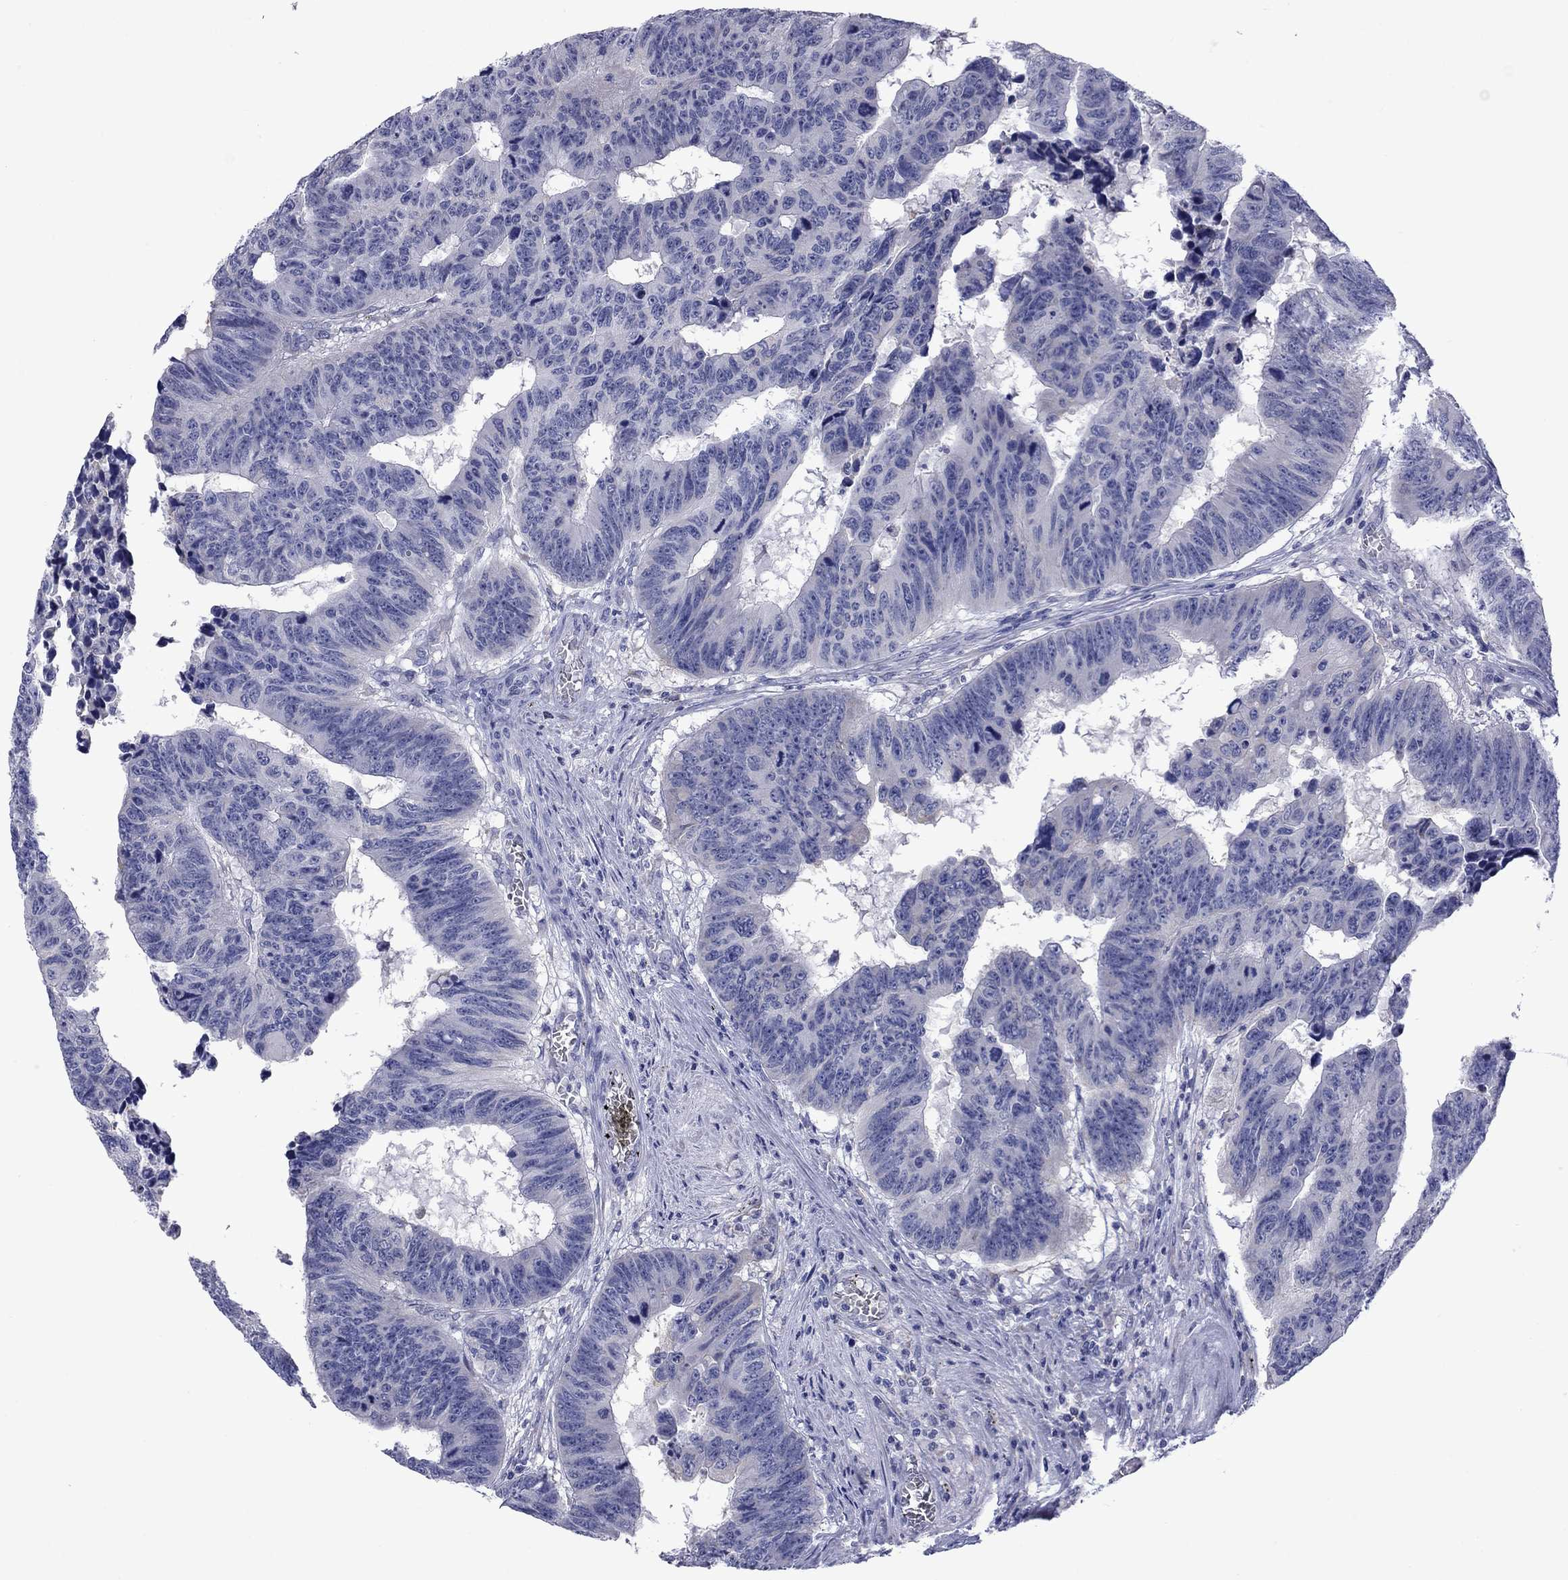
{"staining": {"intensity": "negative", "quantity": "none", "location": "none"}, "tissue": "colorectal cancer", "cell_type": "Tumor cells", "image_type": "cancer", "snomed": [{"axis": "morphology", "description": "Adenocarcinoma, NOS"}, {"axis": "topography", "description": "Appendix"}, {"axis": "topography", "description": "Colon"}, {"axis": "topography", "description": "Cecum"}, {"axis": "topography", "description": "Colon asc"}], "caption": "A micrograph of human colorectal cancer is negative for staining in tumor cells. The staining was performed using DAB (3,3'-diaminobenzidine) to visualize the protein expression in brown, while the nuclei were stained in blue with hematoxylin (Magnification: 20x).", "gene": "TMPRSS11A", "patient": {"sex": "female", "age": 85}}